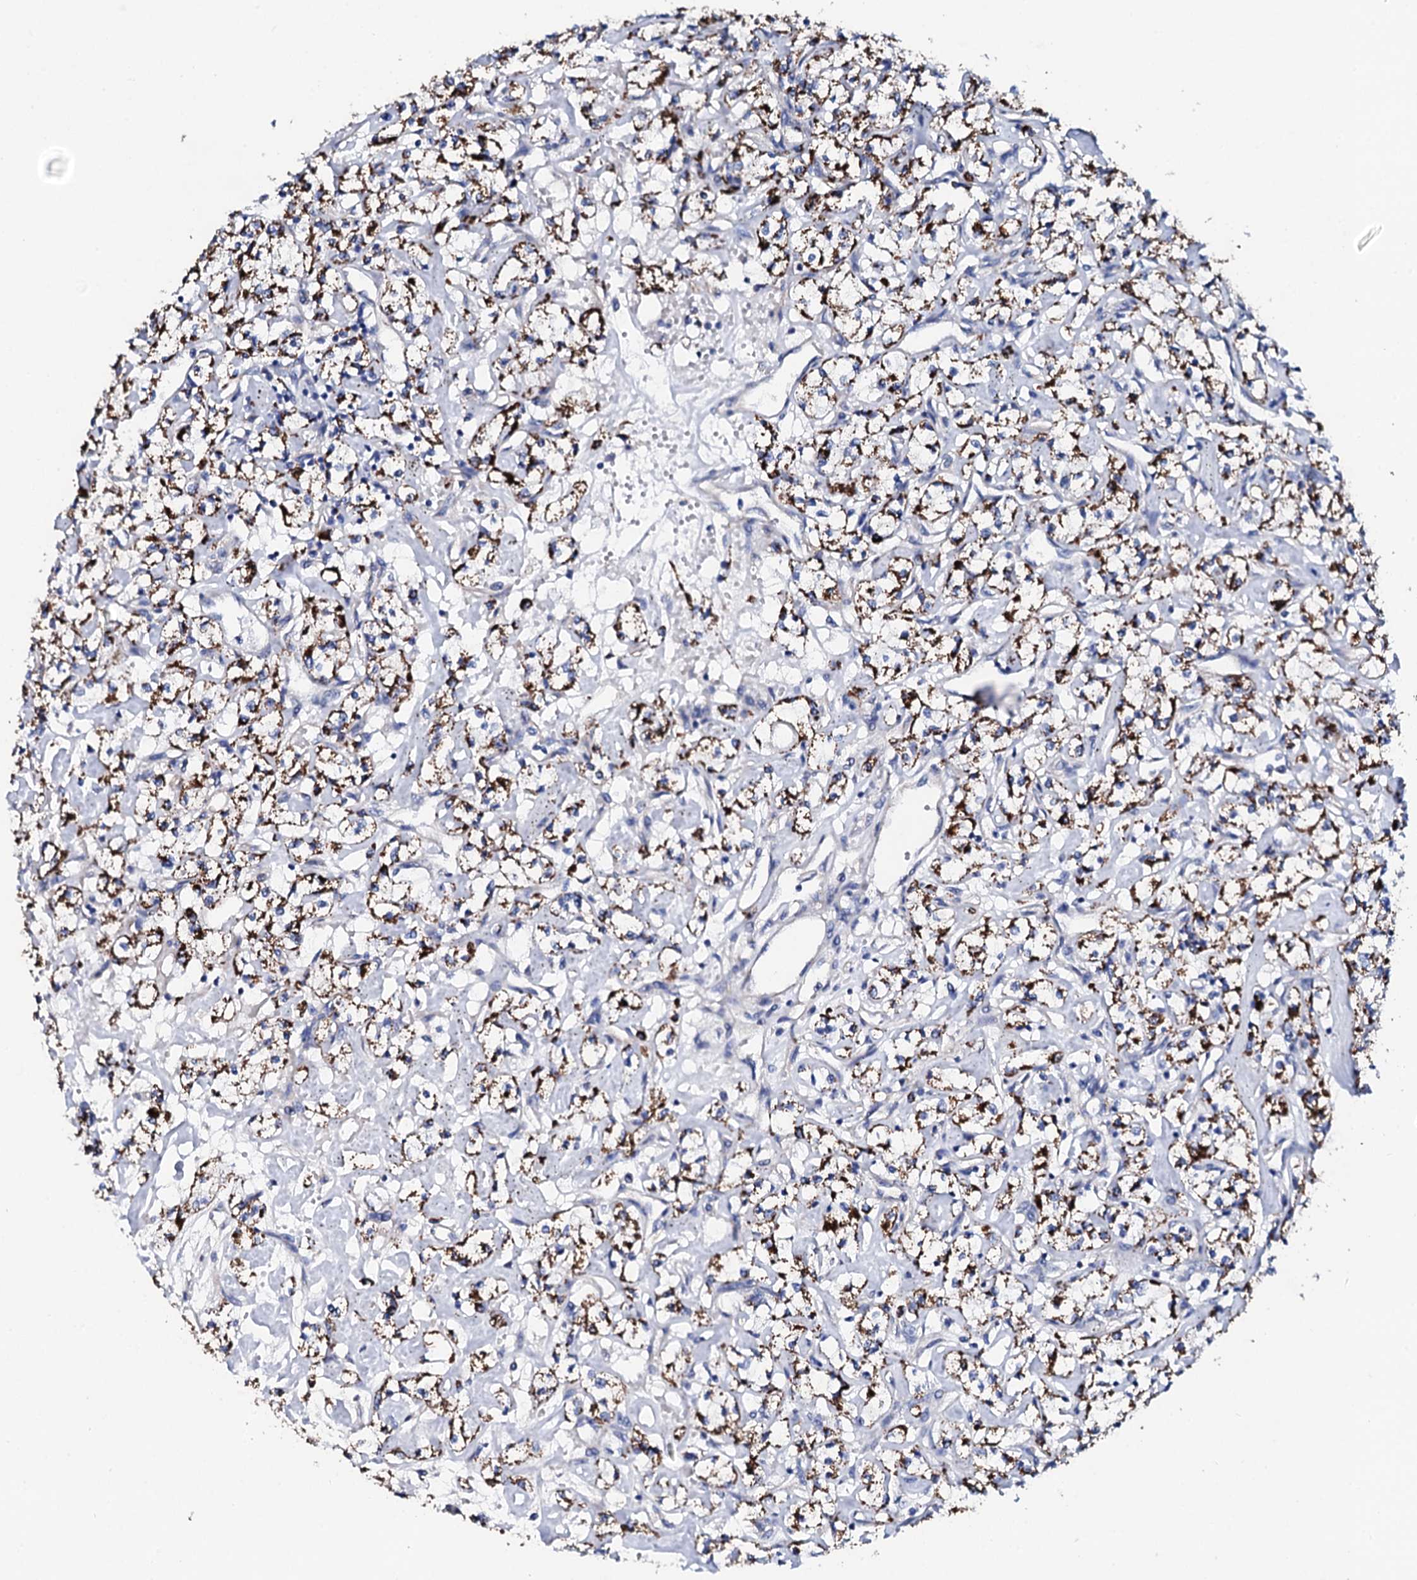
{"staining": {"intensity": "strong", "quantity": "25%-75%", "location": "cytoplasmic/membranous"}, "tissue": "renal cancer", "cell_type": "Tumor cells", "image_type": "cancer", "snomed": [{"axis": "morphology", "description": "Adenocarcinoma, NOS"}, {"axis": "topography", "description": "Kidney"}], "caption": "Immunohistochemistry of human renal cancer (adenocarcinoma) exhibits high levels of strong cytoplasmic/membranous staining in approximately 25%-75% of tumor cells.", "gene": "KLHL32", "patient": {"sex": "female", "age": 59}}